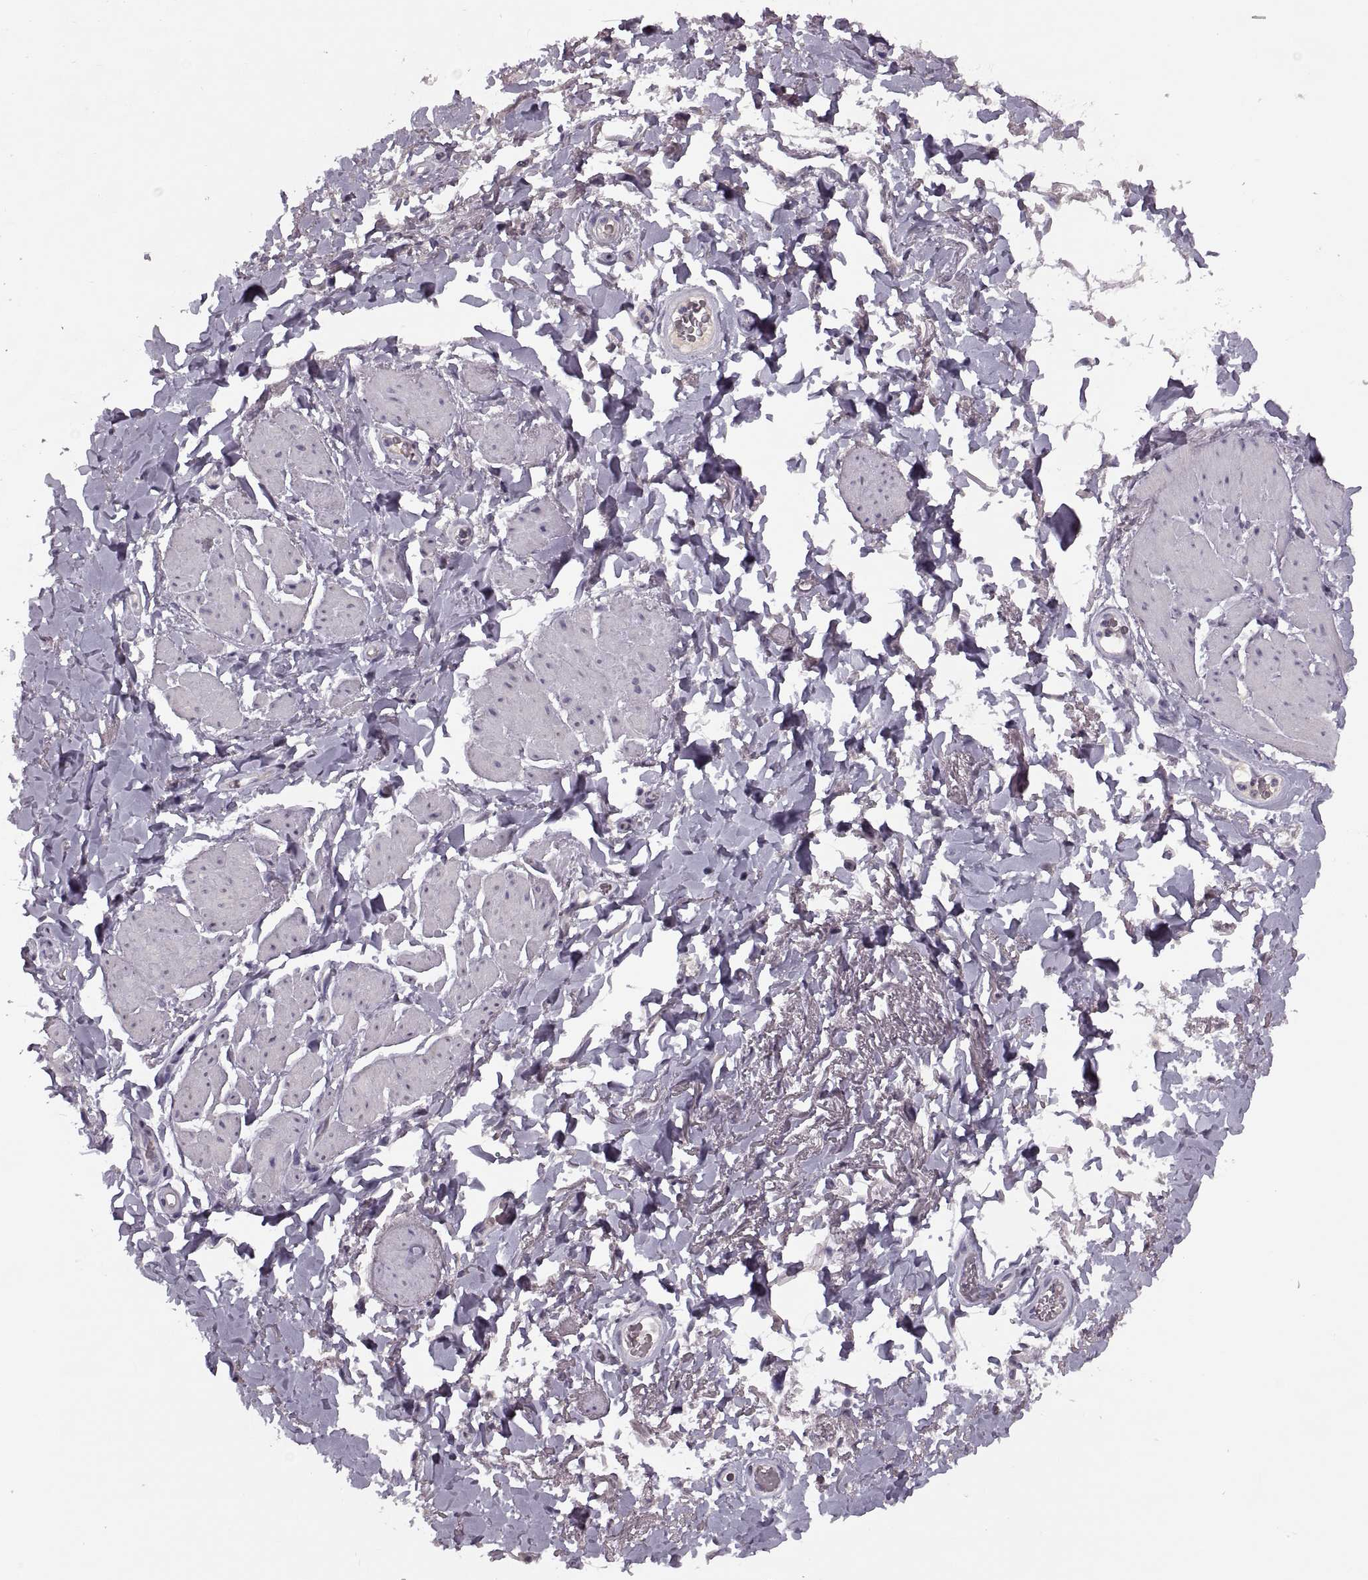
{"staining": {"intensity": "negative", "quantity": "none", "location": "none"}, "tissue": "adipose tissue", "cell_type": "Adipocytes", "image_type": "normal", "snomed": [{"axis": "morphology", "description": "Normal tissue, NOS"}, {"axis": "topography", "description": "Anal"}, {"axis": "topography", "description": "Peripheral nerve tissue"}], "caption": "Adipose tissue stained for a protein using immunohistochemistry (IHC) shows no staining adipocytes.", "gene": "CACNA1F", "patient": {"sex": "male", "age": 53}}